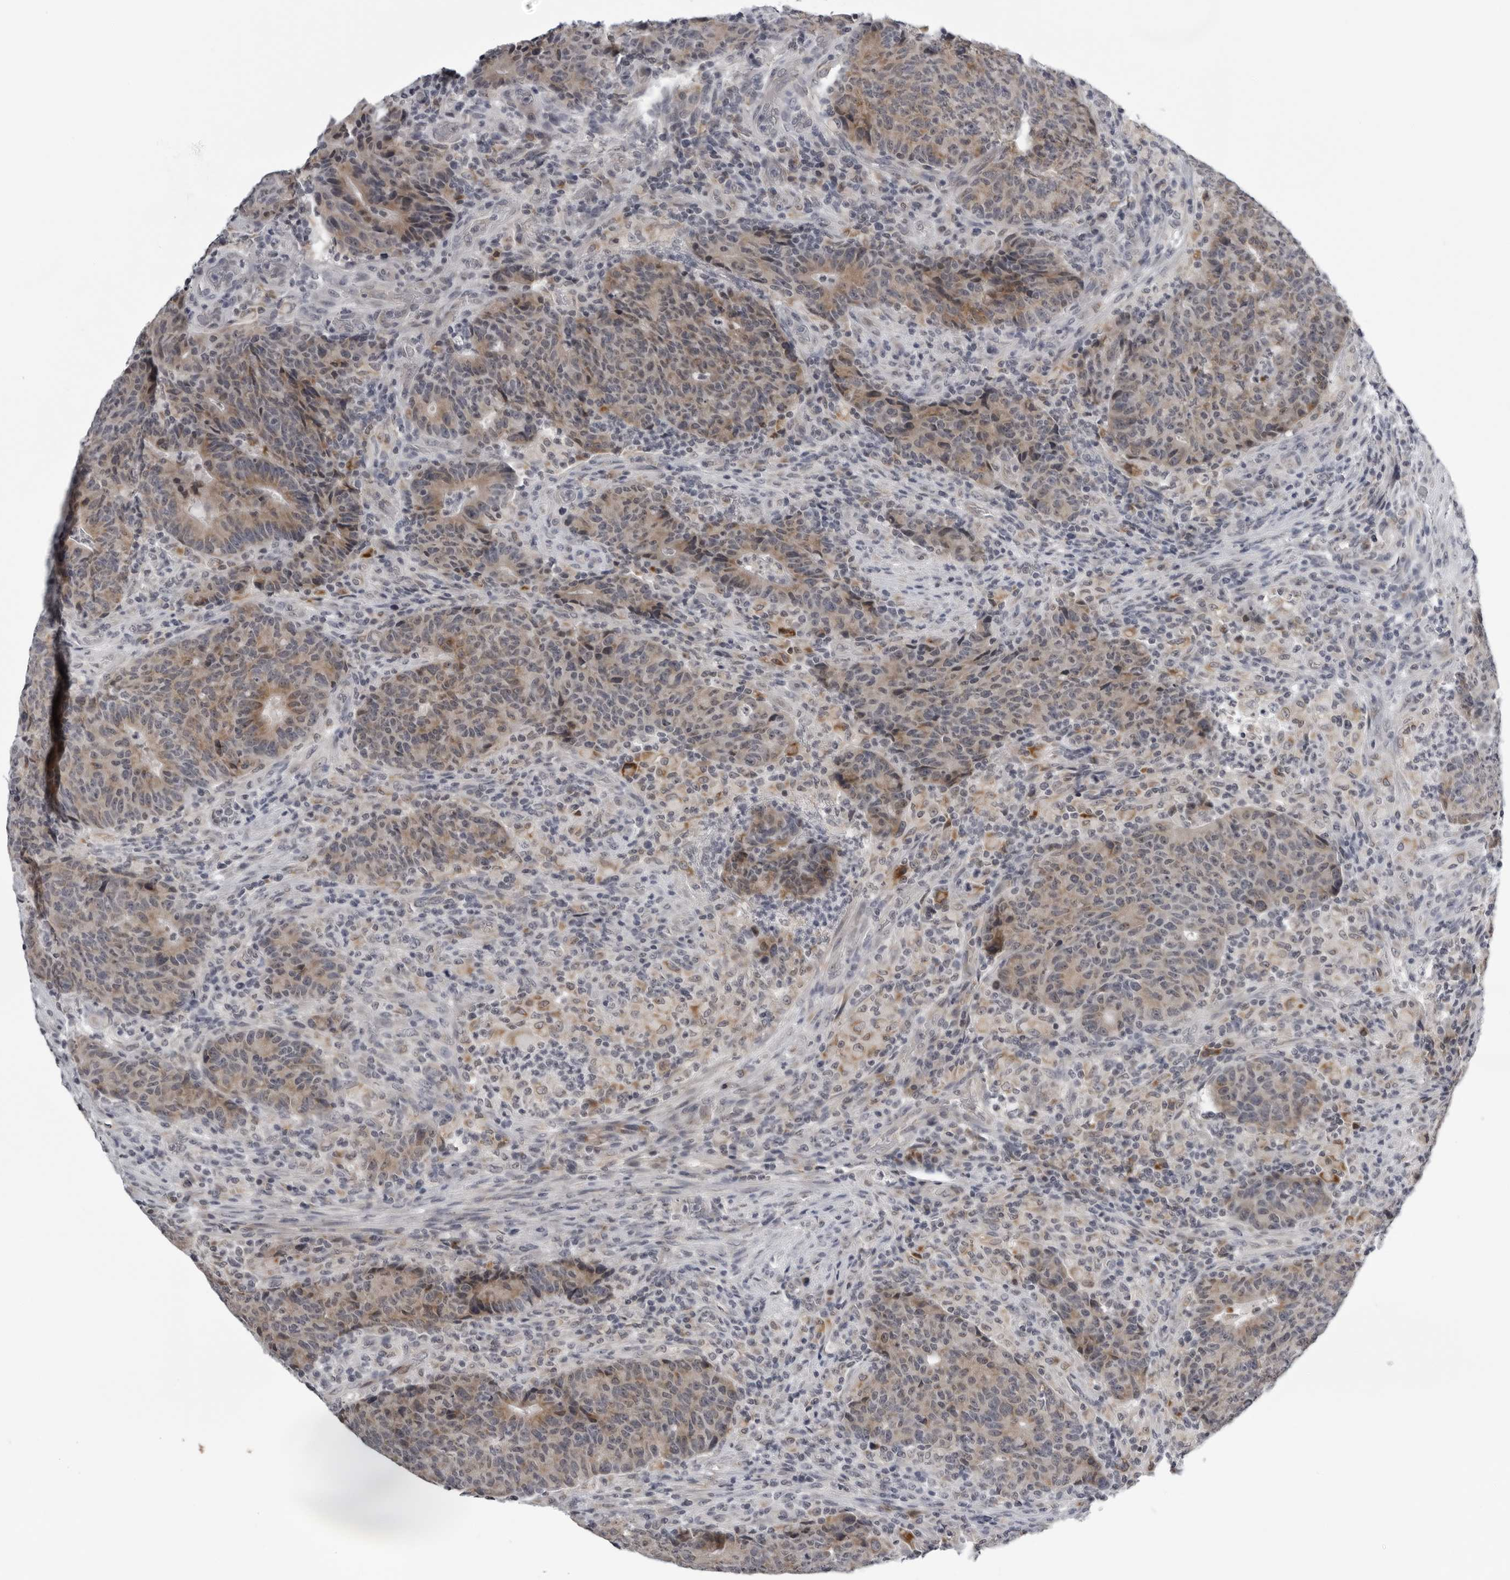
{"staining": {"intensity": "weak", "quantity": "25%-75%", "location": "cytoplasmic/membranous"}, "tissue": "colorectal cancer", "cell_type": "Tumor cells", "image_type": "cancer", "snomed": [{"axis": "morphology", "description": "Adenocarcinoma, NOS"}, {"axis": "topography", "description": "Colon"}], "caption": "This is a histology image of immunohistochemistry staining of colorectal adenocarcinoma, which shows weak staining in the cytoplasmic/membranous of tumor cells.", "gene": "CPT2", "patient": {"sex": "female", "age": 75}}